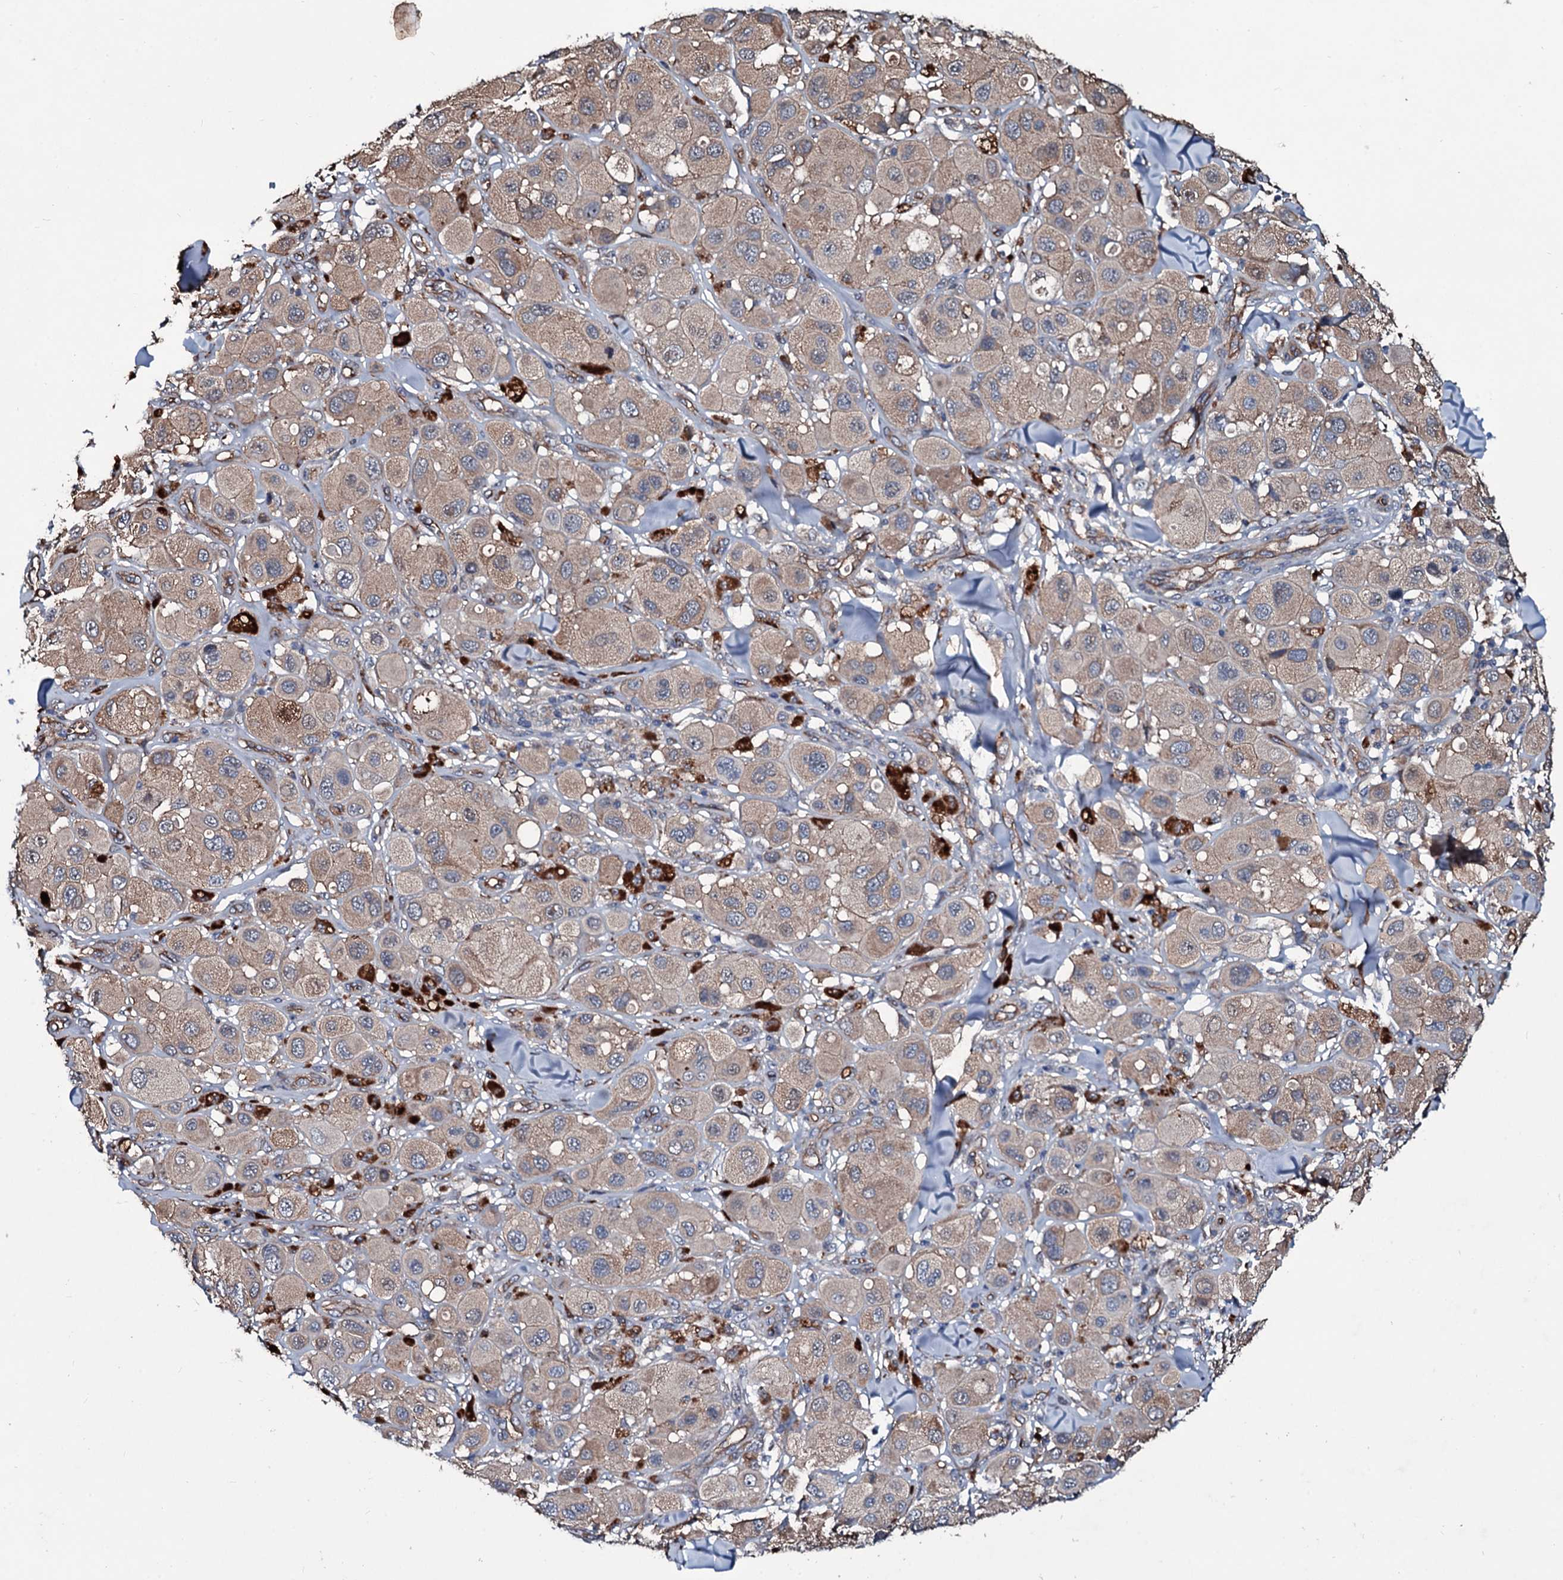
{"staining": {"intensity": "weak", "quantity": ">75%", "location": "cytoplasmic/membranous"}, "tissue": "melanoma", "cell_type": "Tumor cells", "image_type": "cancer", "snomed": [{"axis": "morphology", "description": "Malignant melanoma, Metastatic site"}, {"axis": "topography", "description": "Skin"}], "caption": "About >75% of tumor cells in melanoma show weak cytoplasmic/membranous protein expression as visualized by brown immunohistochemical staining.", "gene": "DMAC2", "patient": {"sex": "male", "age": 41}}